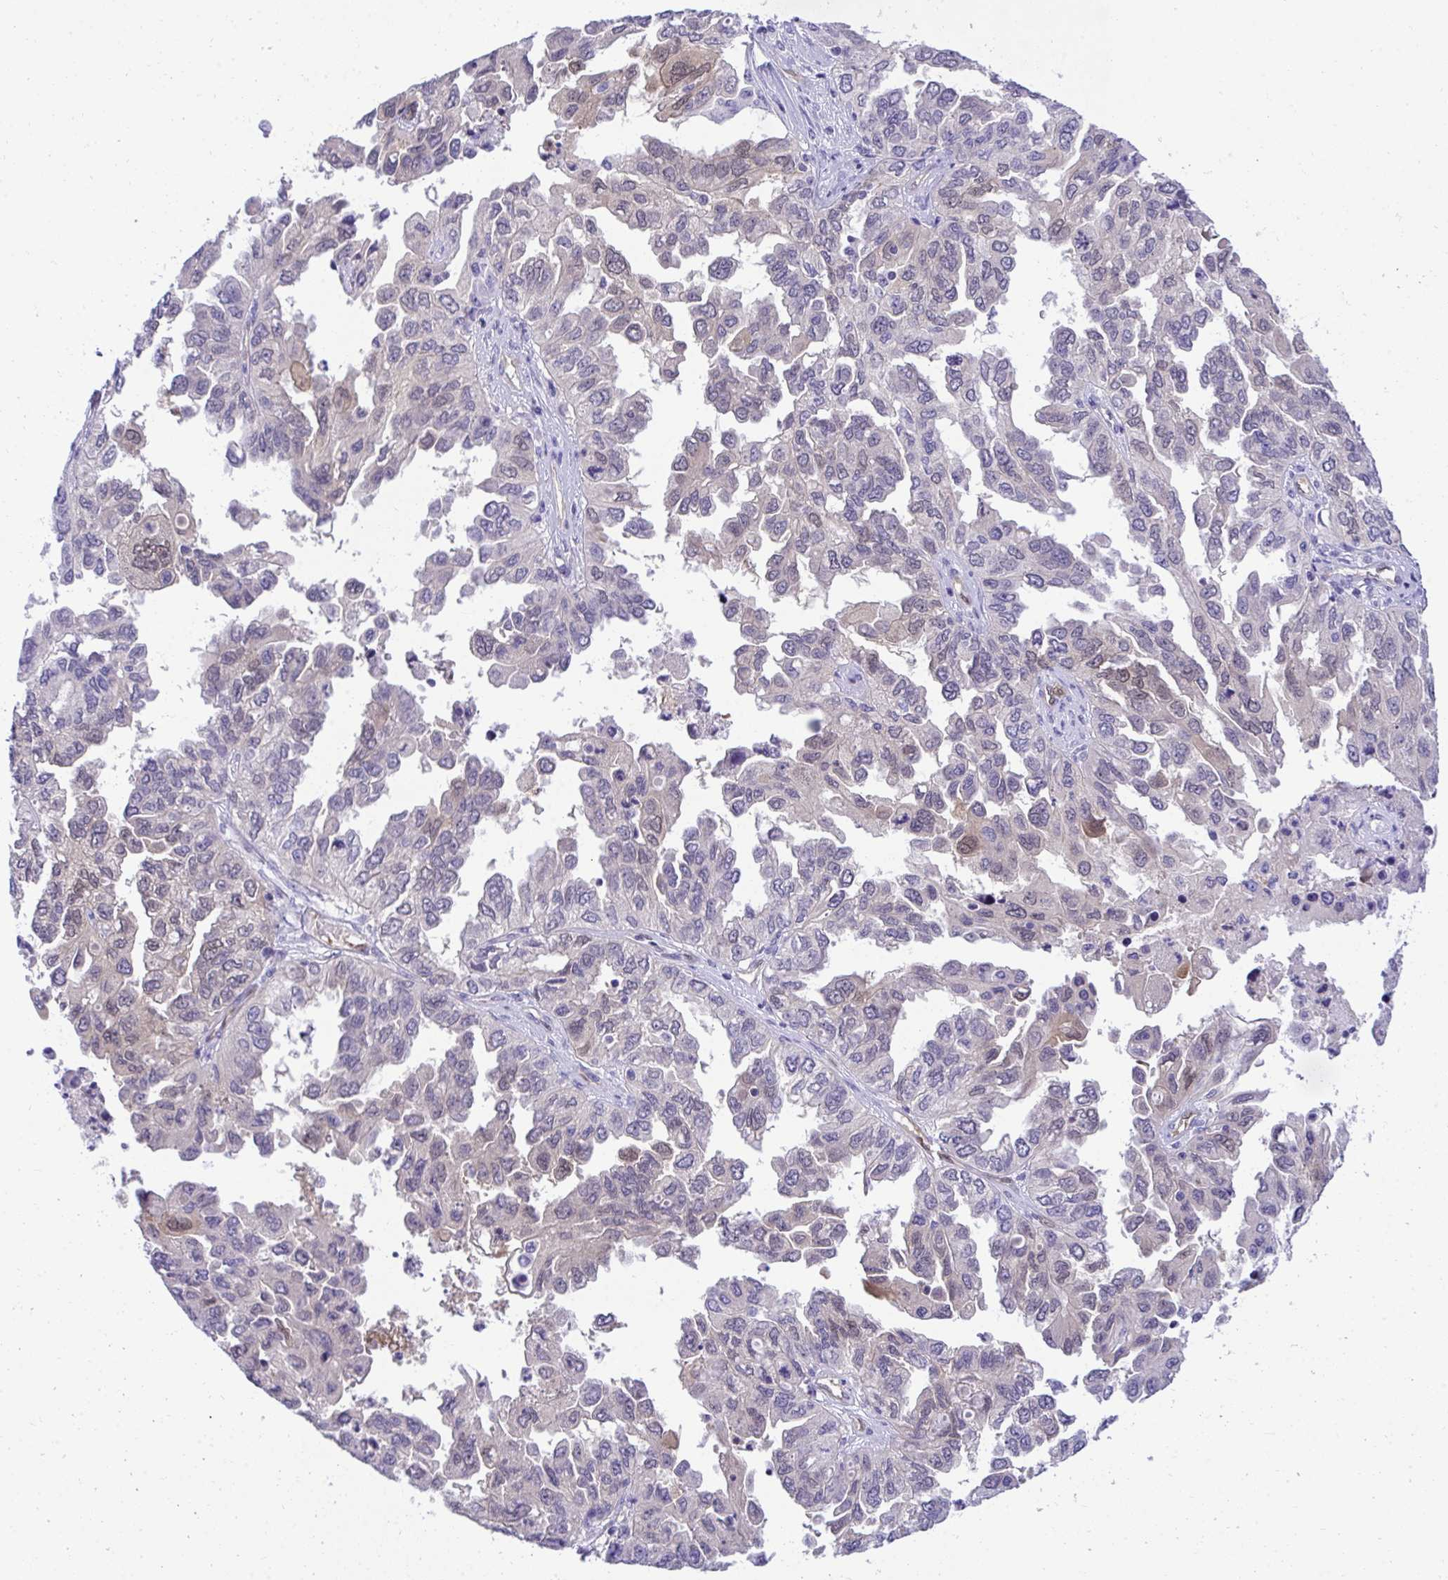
{"staining": {"intensity": "weak", "quantity": "<25%", "location": "nuclear"}, "tissue": "ovarian cancer", "cell_type": "Tumor cells", "image_type": "cancer", "snomed": [{"axis": "morphology", "description": "Cystadenocarcinoma, serous, NOS"}, {"axis": "topography", "description": "Ovary"}], "caption": "IHC histopathology image of serous cystadenocarcinoma (ovarian) stained for a protein (brown), which shows no staining in tumor cells.", "gene": "PGM2L1", "patient": {"sex": "female", "age": 53}}